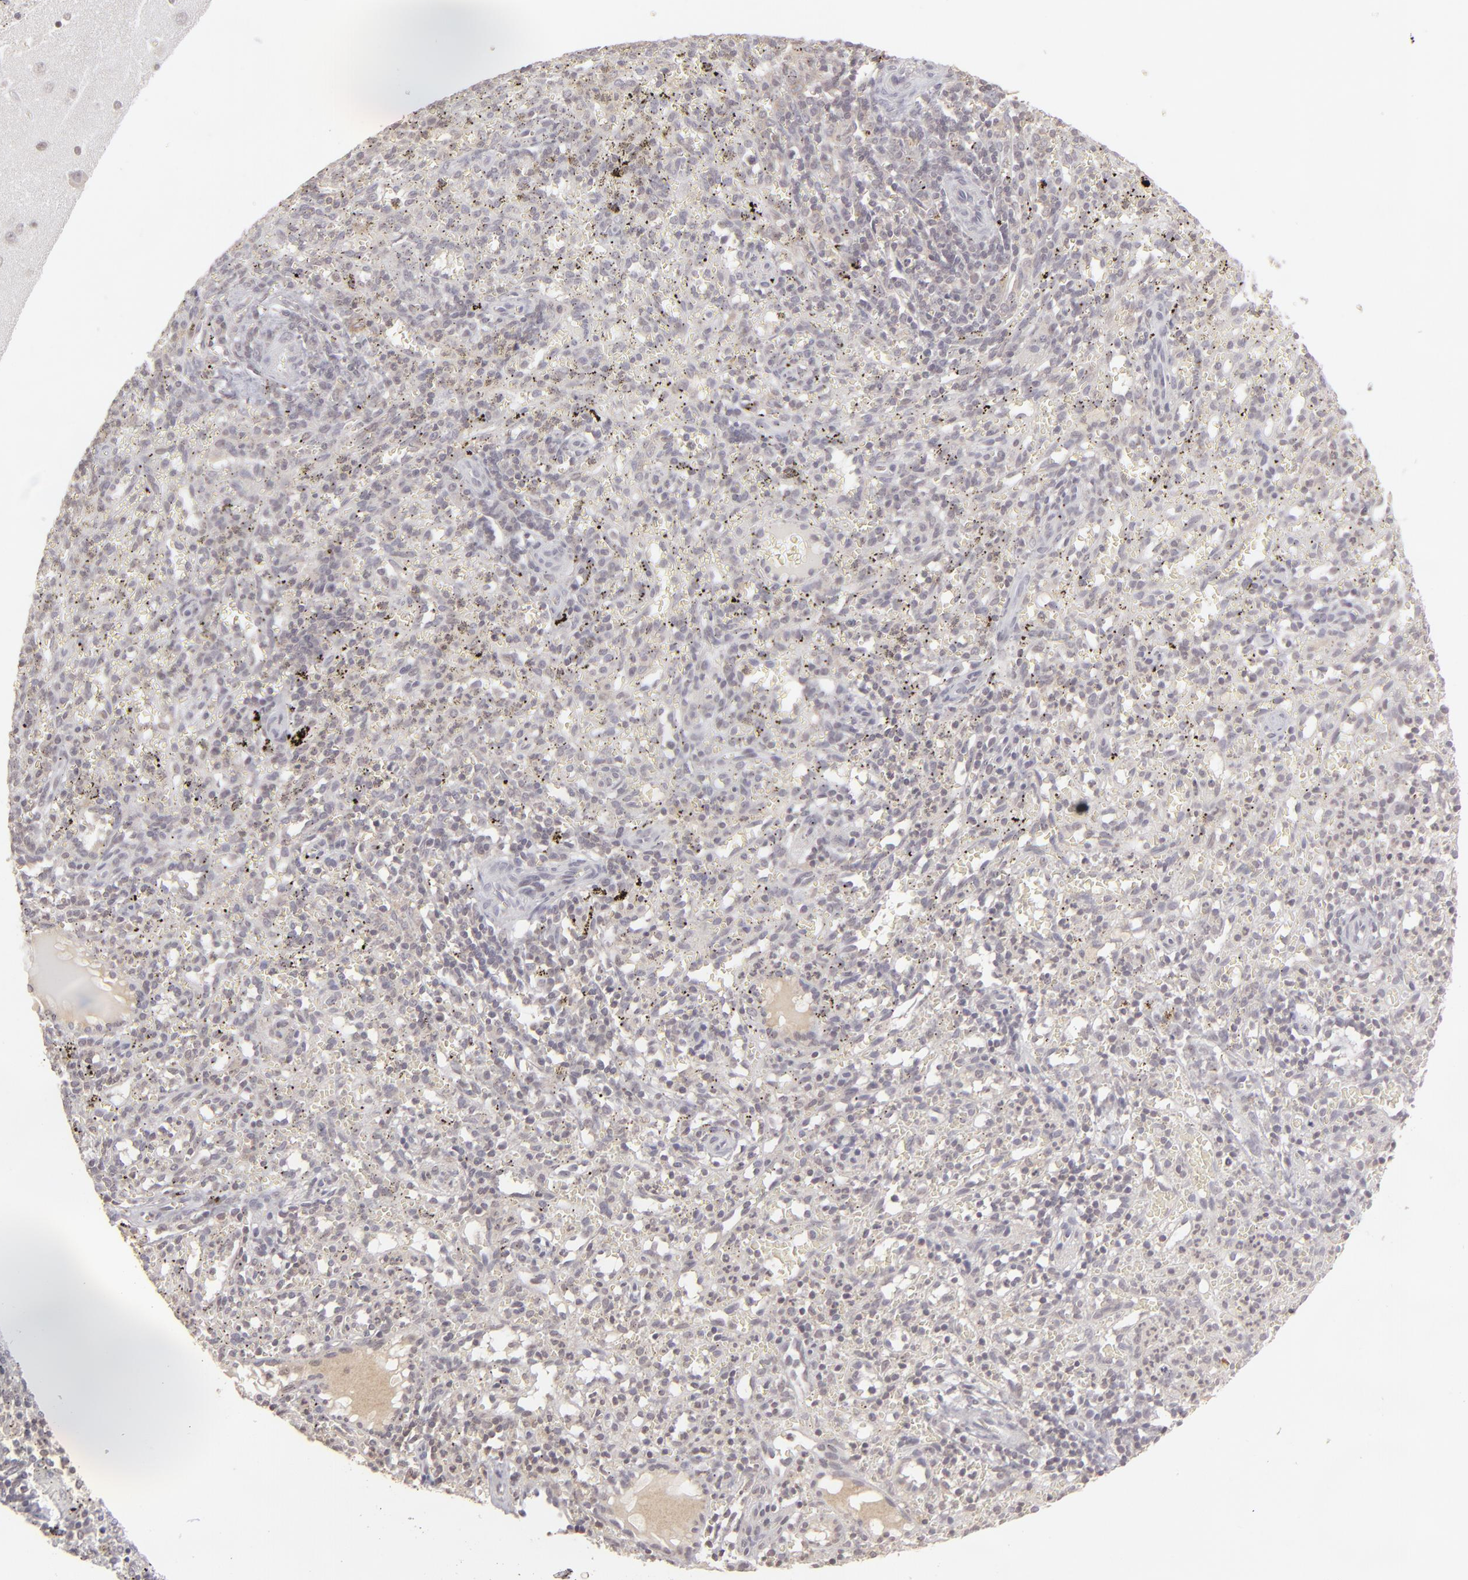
{"staining": {"intensity": "negative", "quantity": "none", "location": "none"}, "tissue": "spleen", "cell_type": "Cells in red pulp", "image_type": "normal", "snomed": [{"axis": "morphology", "description": "Normal tissue, NOS"}, {"axis": "topography", "description": "Spleen"}], "caption": "The IHC image has no significant positivity in cells in red pulp of spleen. (DAB (3,3'-diaminobenzidine) IHC, high magnification).", "gene": "CLDN2", "patient": {"sex": "female", "age": 10}}